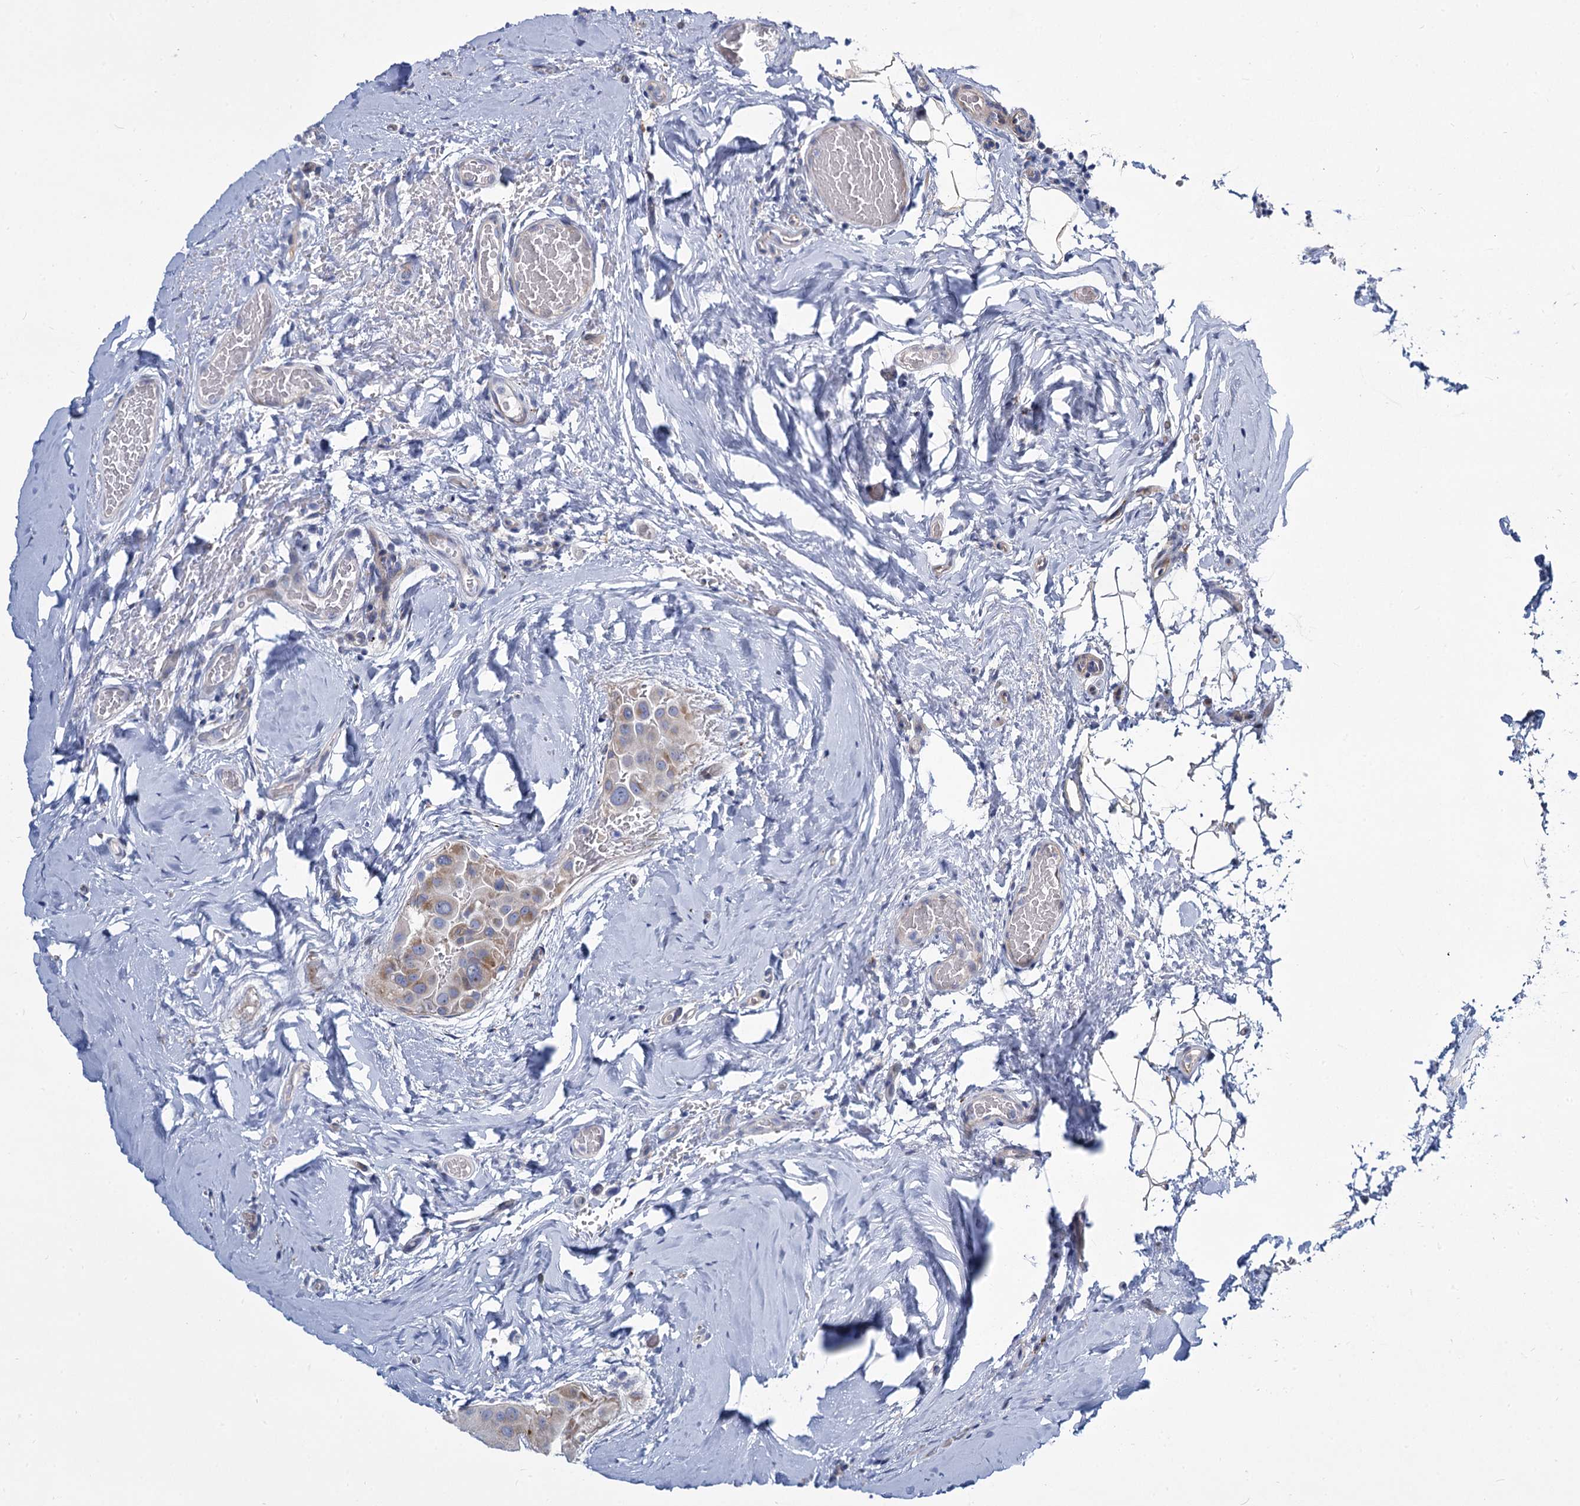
{"staining": {"intensity": "moderate", "quantity": "<25%", "location": "cytoplasmic/membranous"}, "tissue": "thyroid cancer", "cell_type": "Tumor cells", "image_type": "cancer", "snomed": [{"axis": "morphology", "description": "Papillary adenocarcinoma, NOS"}, {"axis": "topography", "description": "Thyroid gland"}], "caption": "Immunohistochemistry of thyroid papillary adenocarcinoma reveals low levels of moderate cytoplasmic/membranous staining in approximately <25% of tumor cells.", "gene": "TRIM77", "patient": {"sex": "male", "age": 33}}